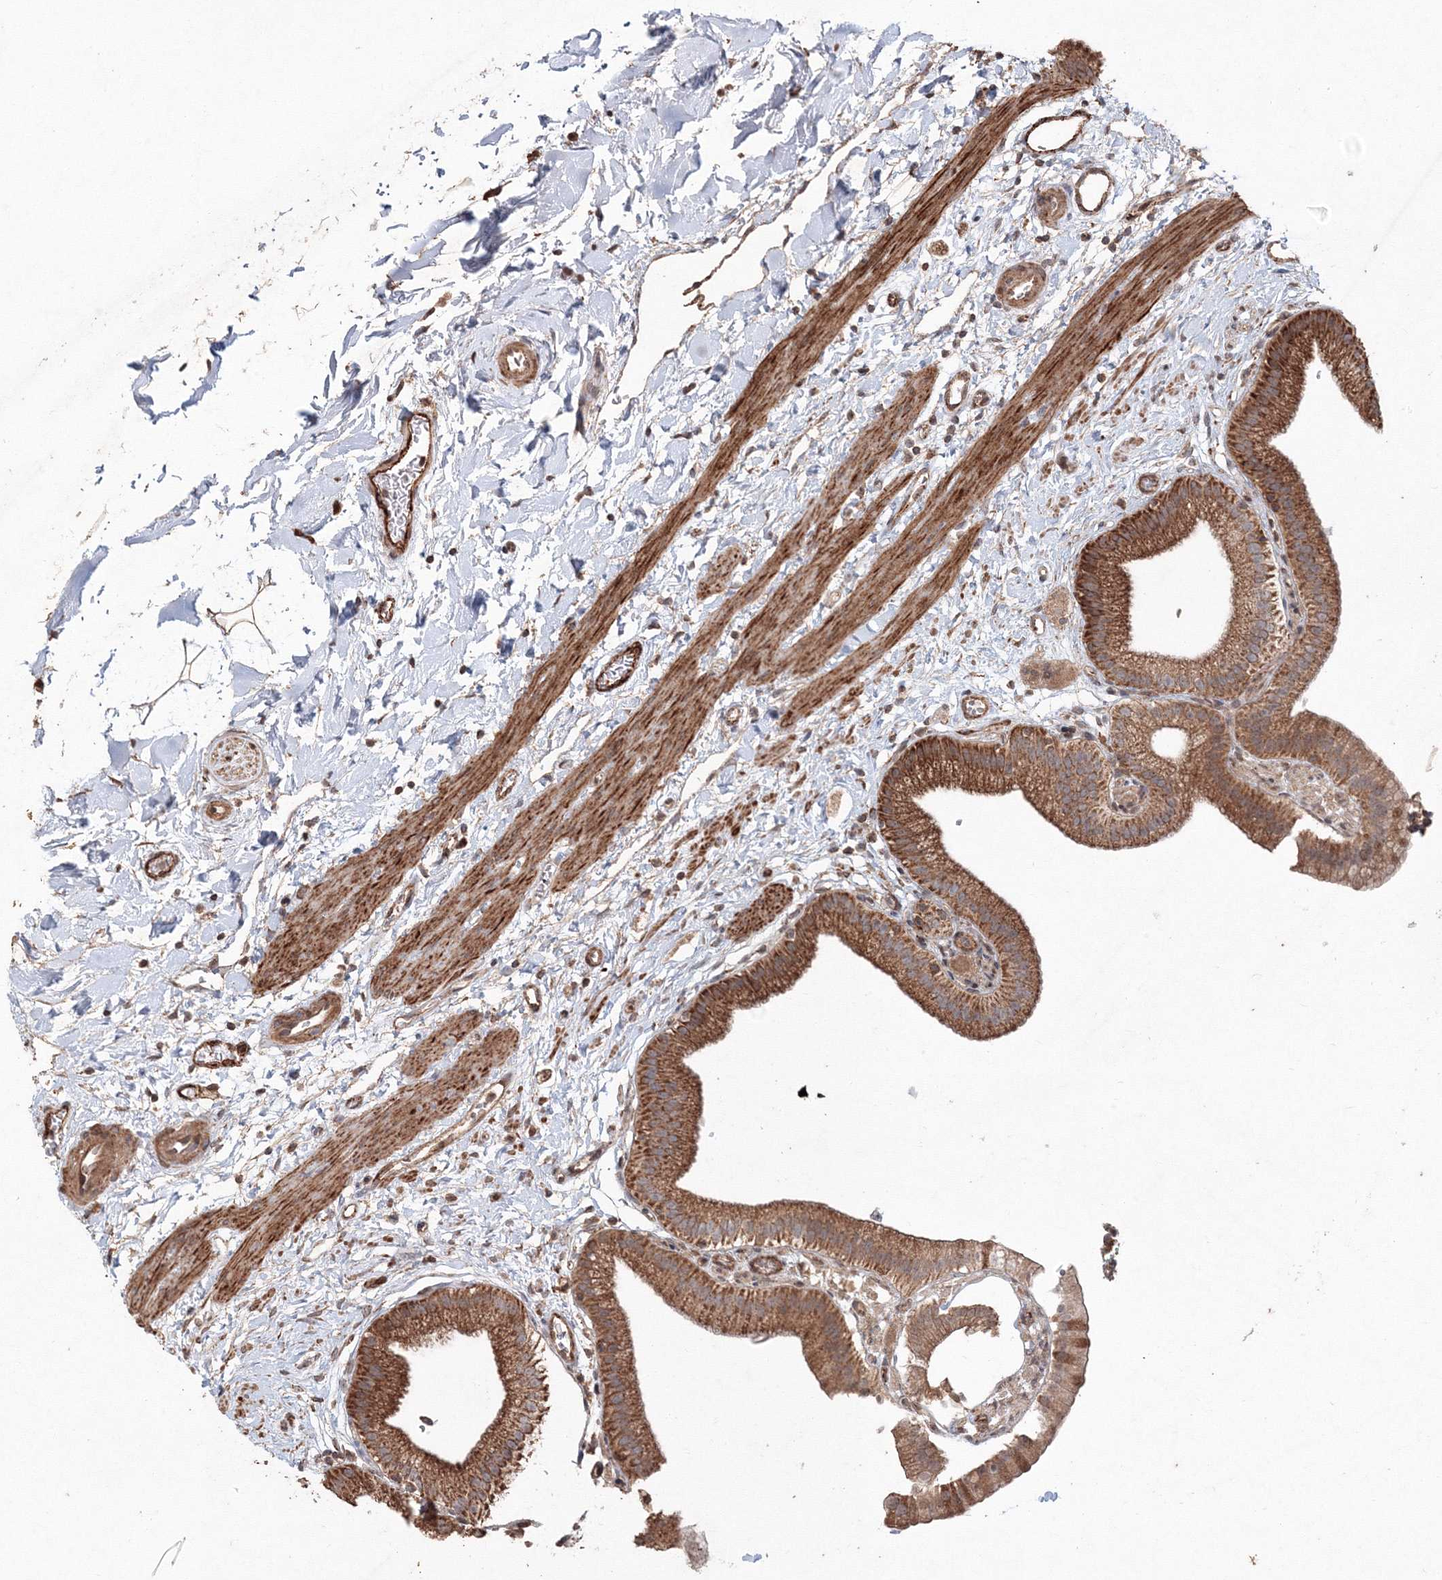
{"staining": {"intensity": "strong", "quantity": ">75%", "location": "cytoplasmic/membranous"}, "tissue": "gallbladder", "cell_type": "Glandular cells", "image_type": "normal", "snomed": [{"axis": "morphology", "description": "Normal tissue, NOS"}, {"axis": "topography", "description": "Gallbladder"}], "caption": "A high-resolution image shows immunohistochemistry (IHC) staining of unremarkable gallbladder, which reveals strong cytoplasmic/membranous staining in approximately >75% of glandular cells. Immunohistochemistry stains the protein in brown and the nuclei are stained blue.", "gene": "ANAPC16", "patient": {"sex": "male", "age": 55}}